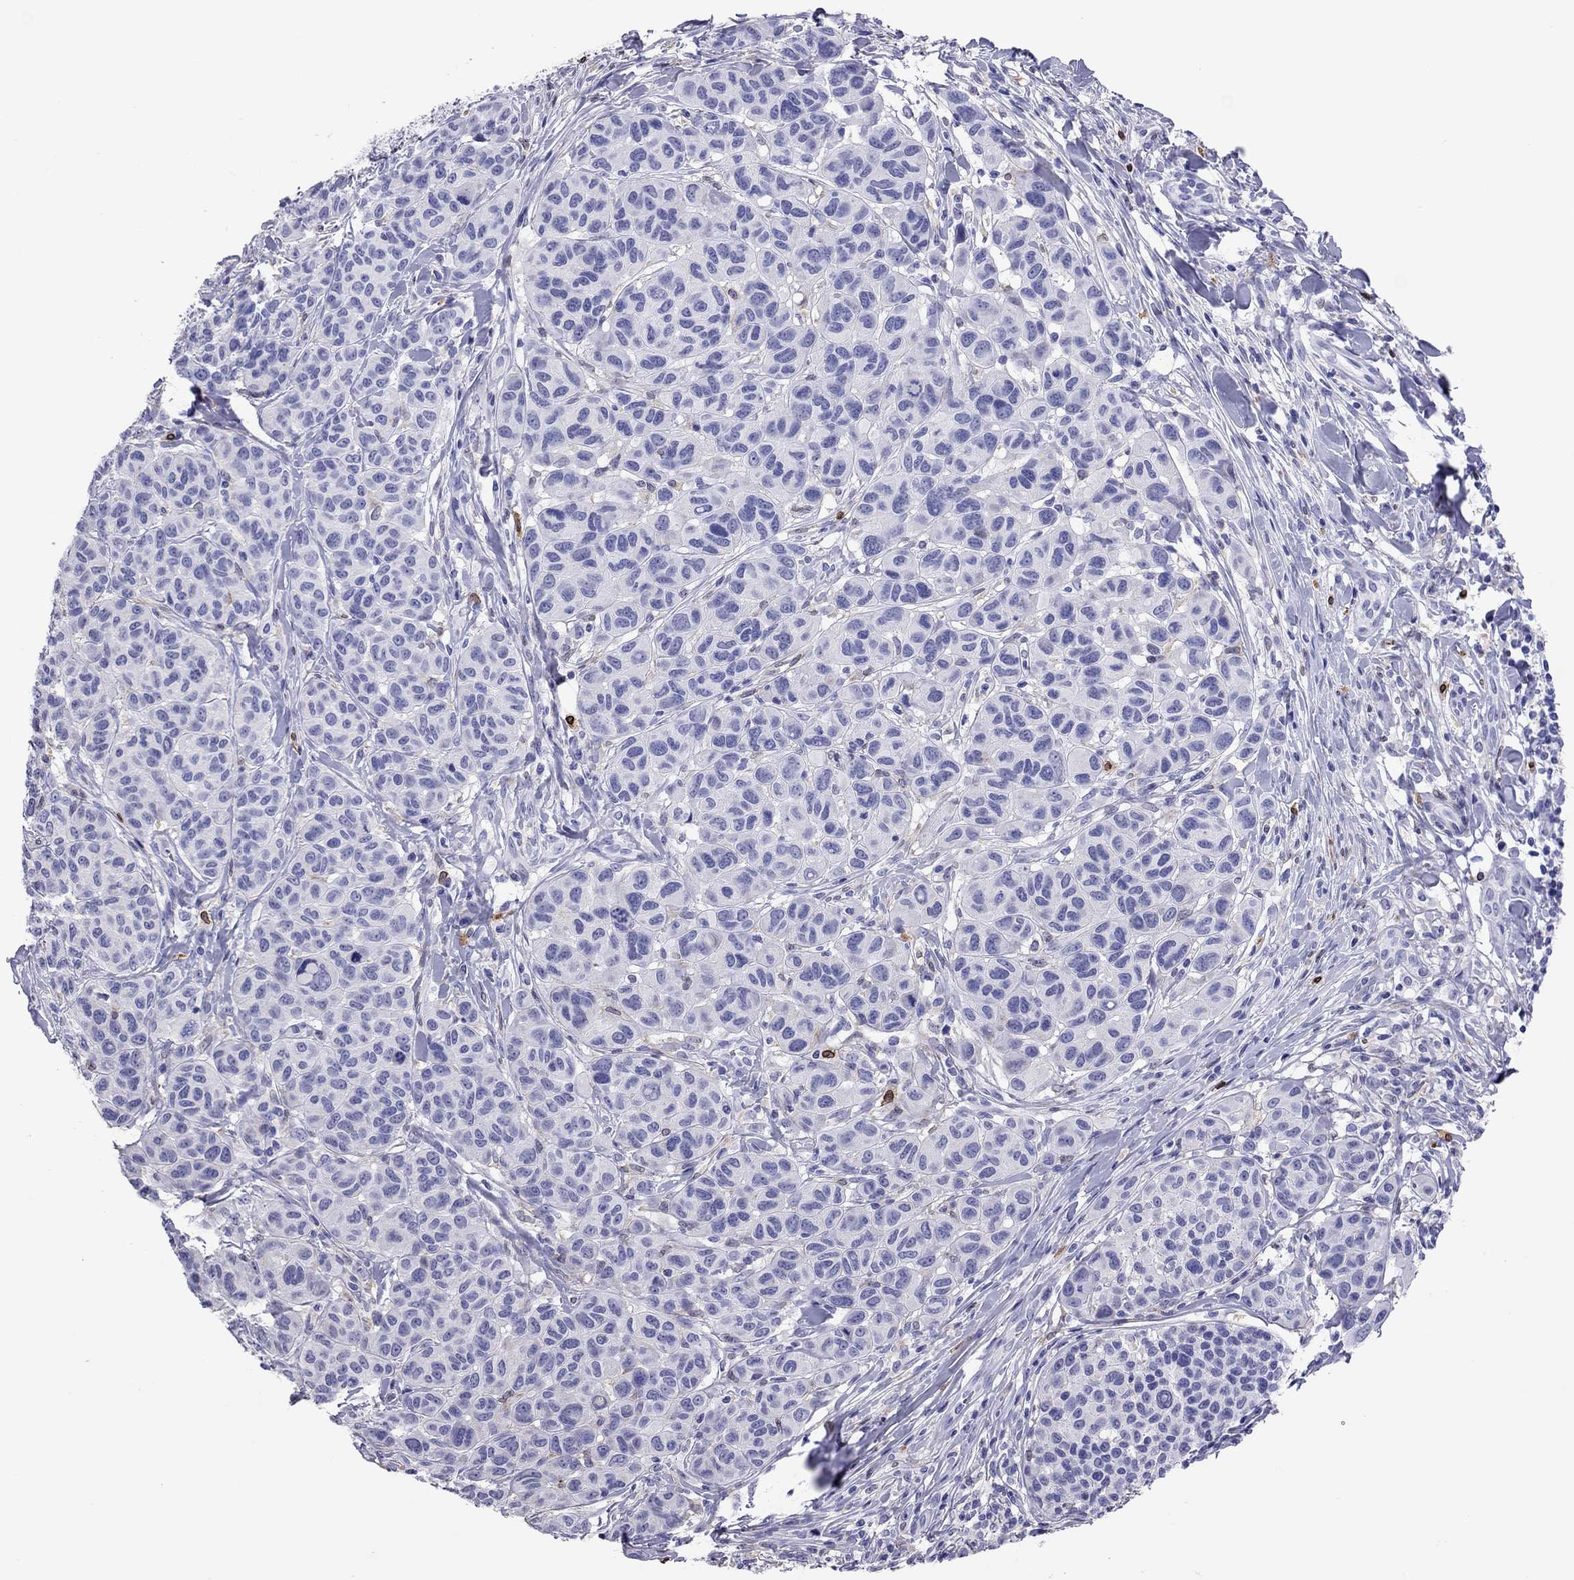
{"staining": {"intensity": "negative", "quantity": "none", "location": "none"}, "tissue": "melanoma", "cell_type": "Tumor cells", "image_type": "cancer", "snomed": [{"axis": "morphology", "description": "Malignant melanoma, NOS"}, {"axis": "topography", "description": "Skin"}], "caption": "The photomicrograph shows no significant positivity in tumor cells of malignant melanoma. (Brightfield microscopy of DAB immunohistochemistry at high magnification).", "gene": "ADORA2A", "patient": {"sex": "male", "age": 79}}